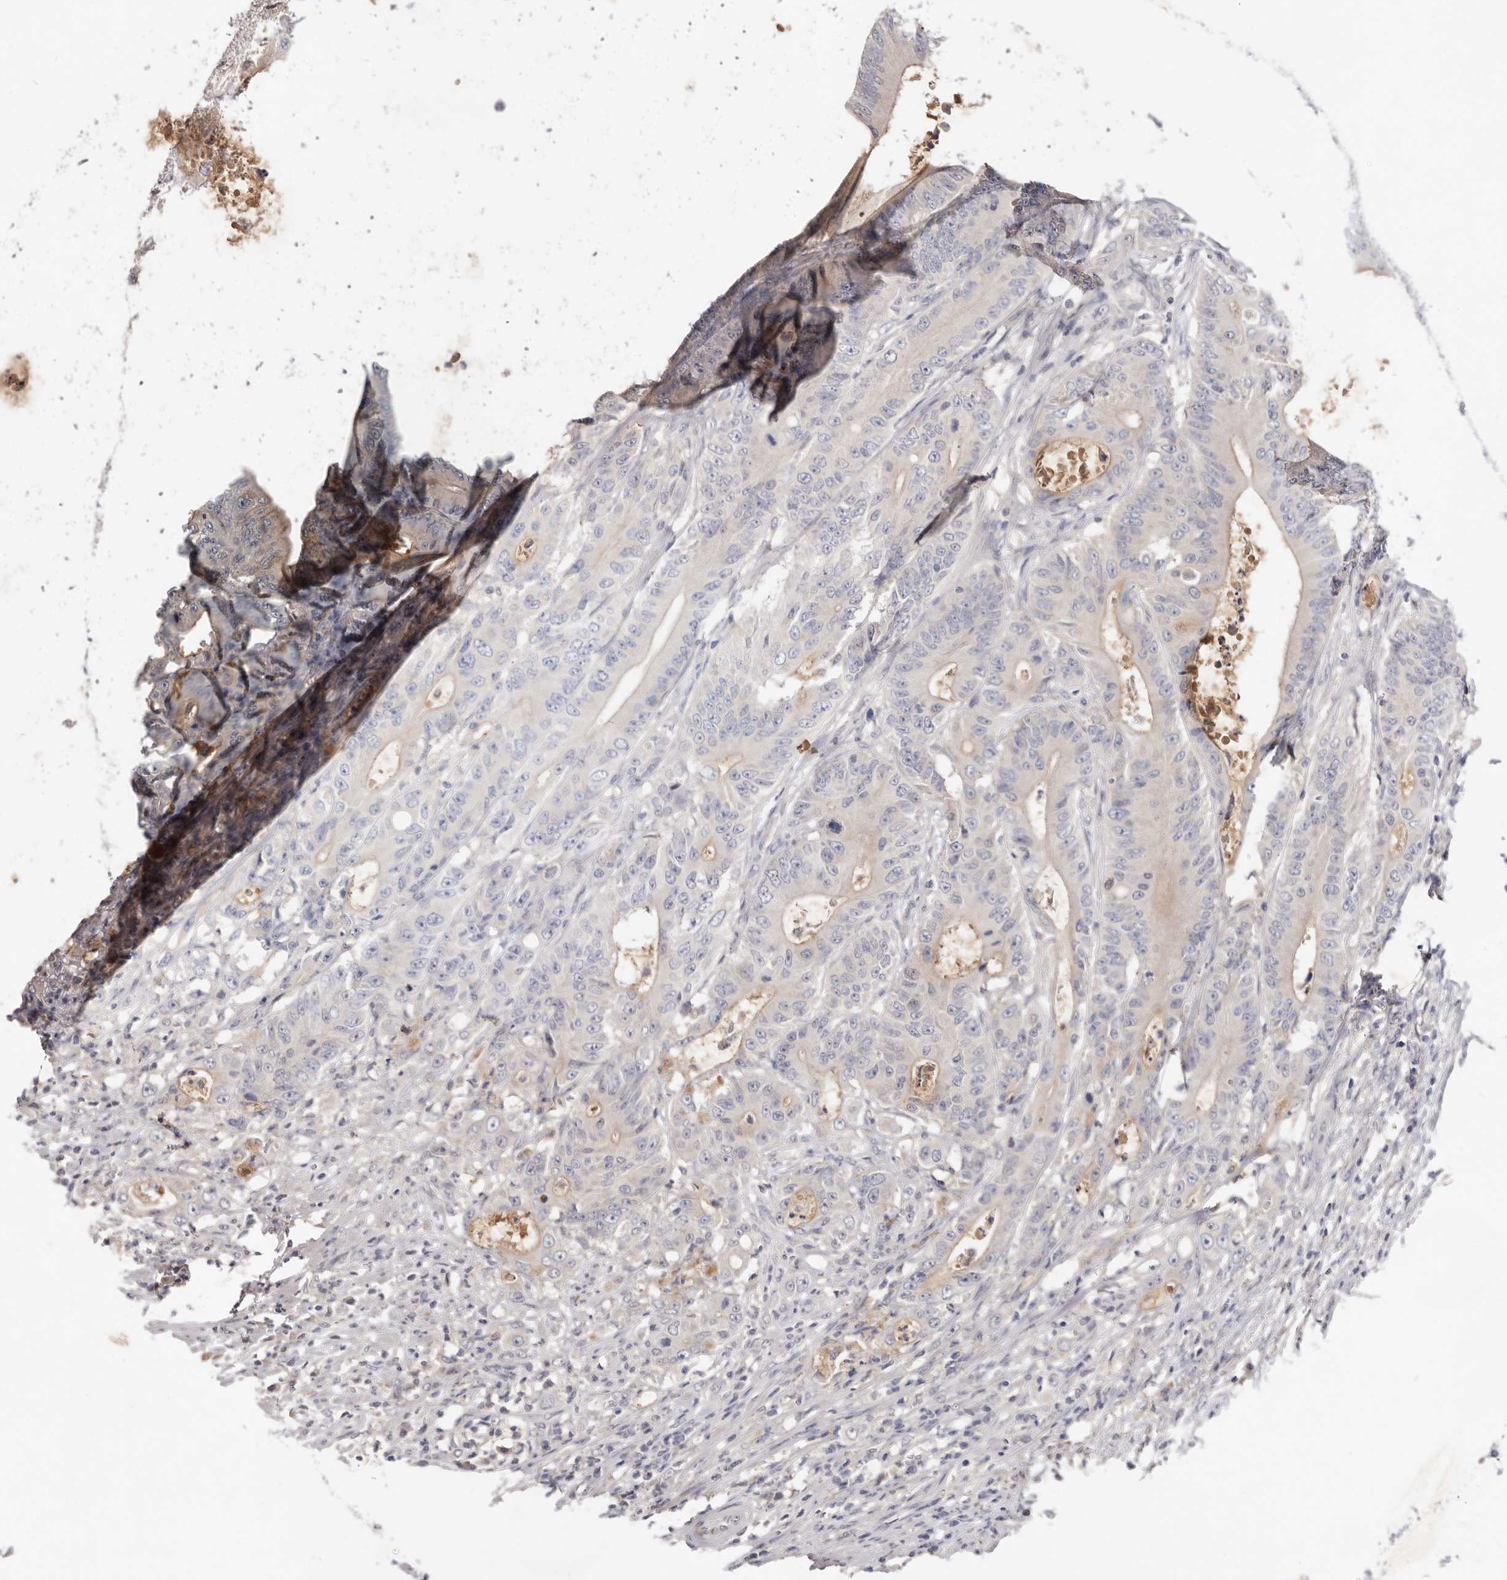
{"staining": {"intensity": "negative", "quantity": "none", "location": "none"}, "tissue": "colorectal cancer", "cell_type": "Tumor cells", "image_type": "cancer", "snomed": [{"axis": "morphology", "description": "Adenocarcinoma, NOS"}, {"axis": "topography", "description": "Colon"}], "caption": "Immunohistochemistry of human colorectal cancer (adenocarcinoma) exhibits no positivity in tumor cells.", "gene": "DOP1A", "patient": {"sex": "male", "age": 83}}